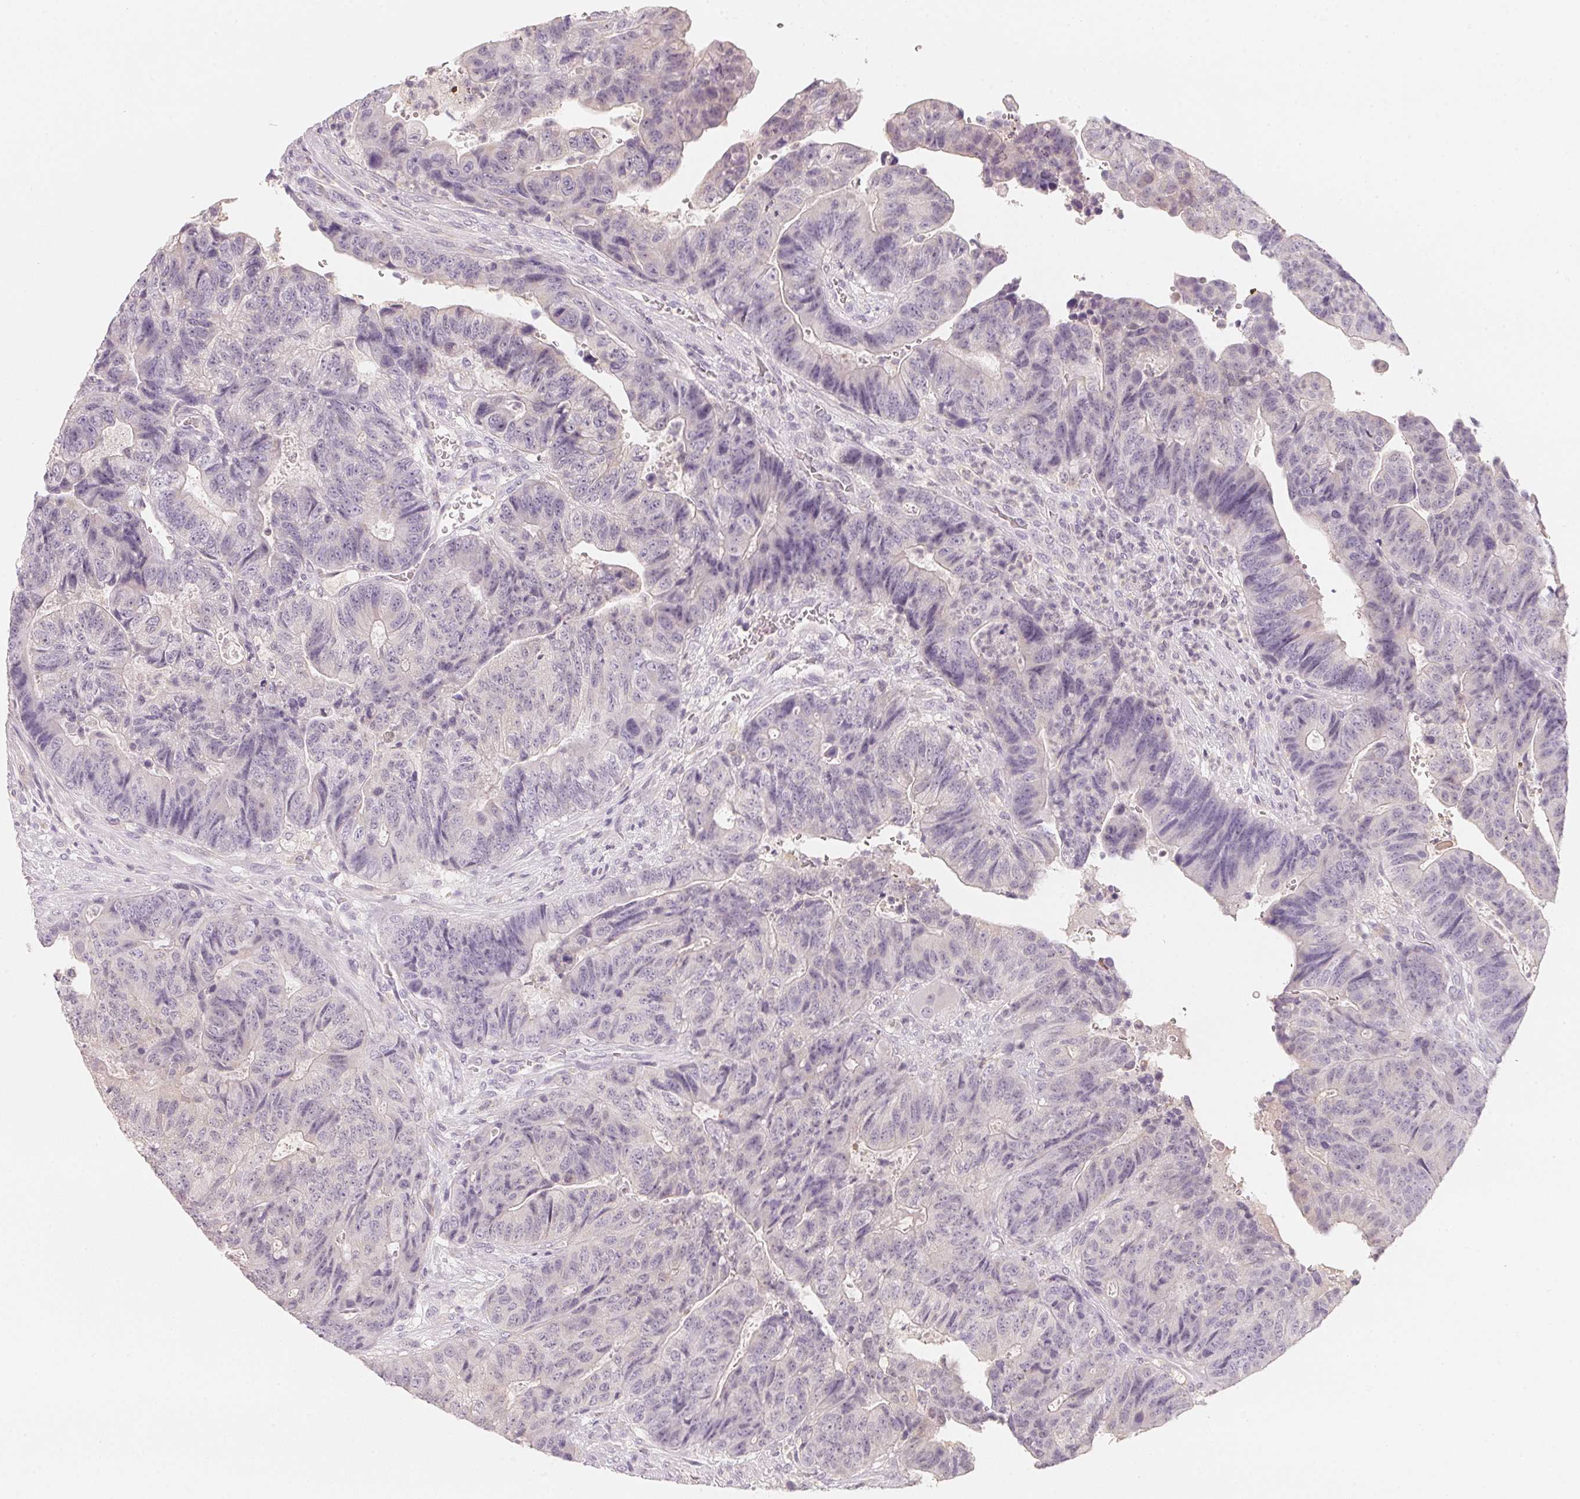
{"staining": {"intensity": "negative", "quantity": "none", "location": "none"}, "tissue": "colorectal cancer", "cell_type": "Tumor cells", "image_type": "cancer", "snomed": [{"axis": "morphology", "description": "Normal tissue, NOS"}, {"axis": "morphology", "description": "Adenocarcinoma, NOS"}, {"axis": "topography", "description": "Colon"}], "caption": "The image reveals no significant positivity in tumor cells of adenocarcinoma (colorectal).", "gene": "CFAP276", "patient": {"sex": "female", "age": 48}}